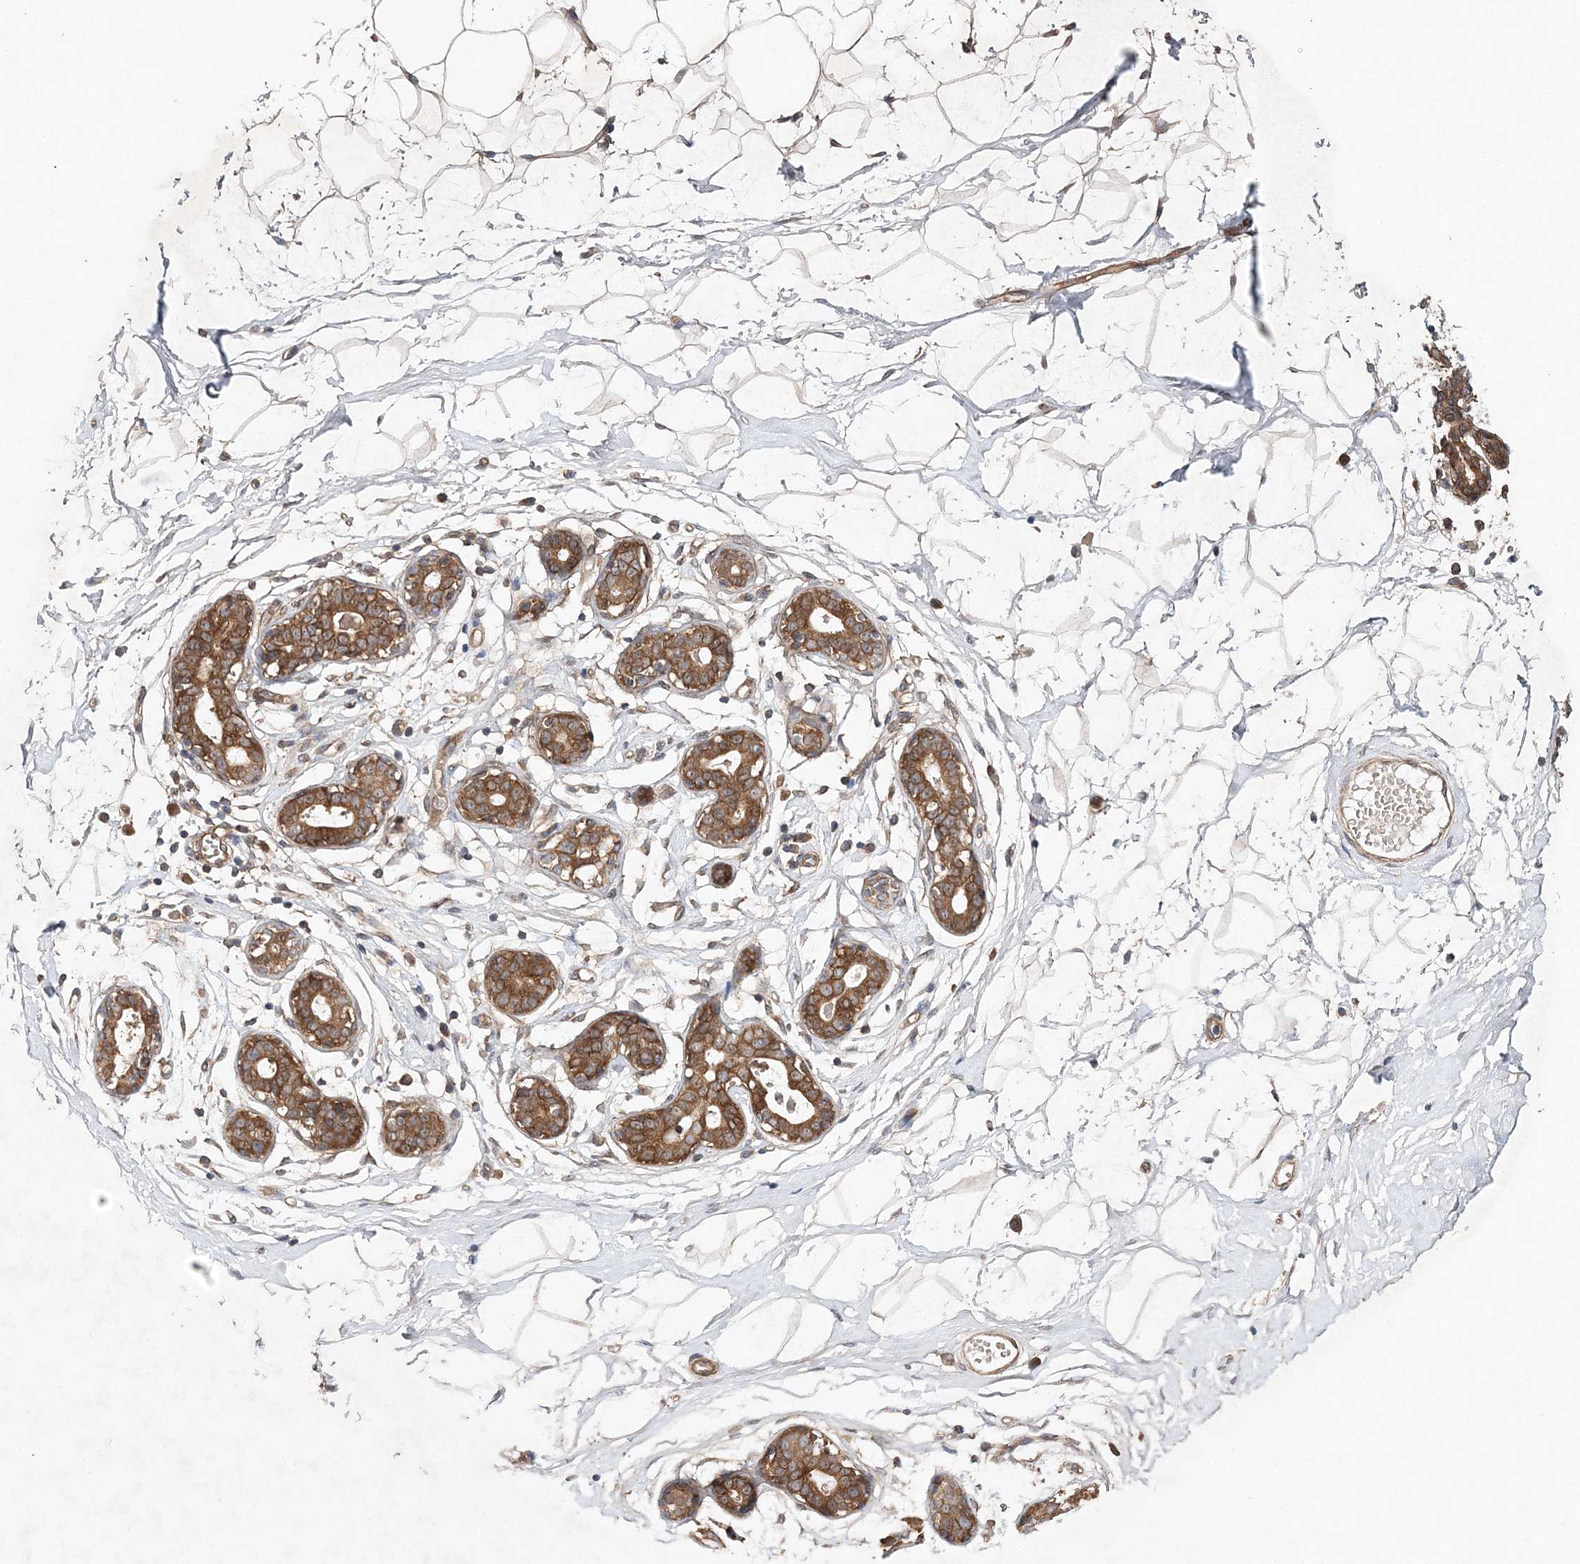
{"staining": {"intensity": "weak", "quantity": "25%-75%", "location": "cytoplasmic/membranous"}, "tissue": "breast", "cell_type": "Adipocytes", "image_type": "normal", "snomed": [{"axis": "morphology", "description": "Normal tissue, NOS"}, {"axis": "topography", "description": "Breast"}], "caption": "Immunohistochemistry (IHC) (DAB (3,3'-diaminobenzidine)) staining of normal human breast shows weak cytoplasmic/membranous protein positivity in about 25%-75% of adipocytes. (DAB IHC with brightfield microscopy, high magnification).", "gene": "TMEM9B", "patient": {"sex": "female", "age": 23}}